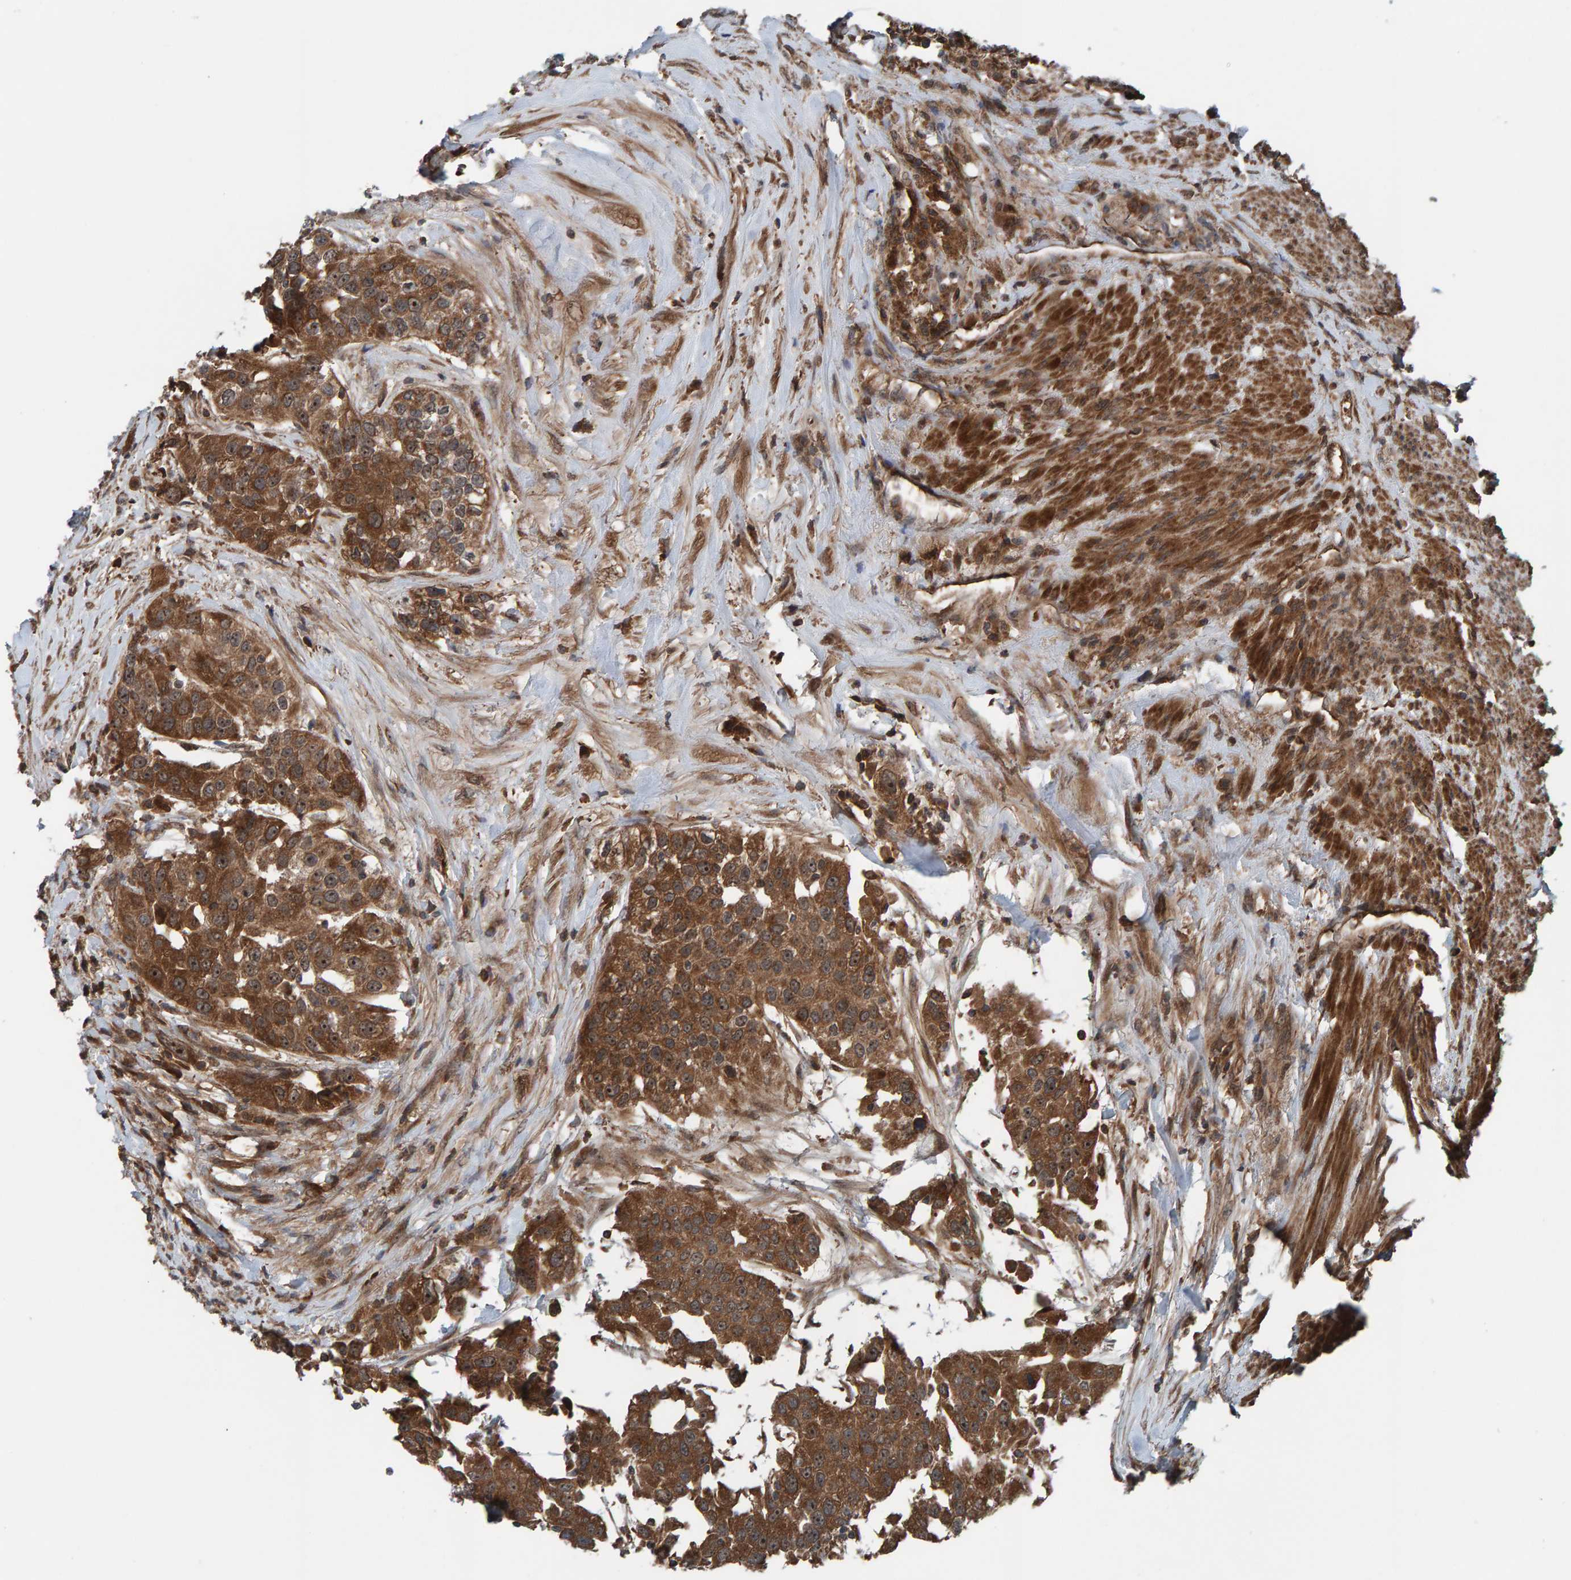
{"staining": {"intensity": "moderate", "quantity": ">75%", "location": "cytoplasmic/membranous"}, "tissue": "urothelial cancer", "cell_type": "Tumor cells", "image_type": "cancer", "snomed": [{"axis": "morphology", "description": "Urothelial carcinoma, High grade"}, {"axis": "topography", "description": "Urinary bladder"}], "caption": "Immunohistochemistry histopathology image of human urothelial cancer stained for a protein (brown), which exhibits medium levels of moderate cytoplasmic/membranous staining in approximately >75% of tumor cells.", "gene": "CUEDC1", "patient": {"sex": "female", "age": 80}}